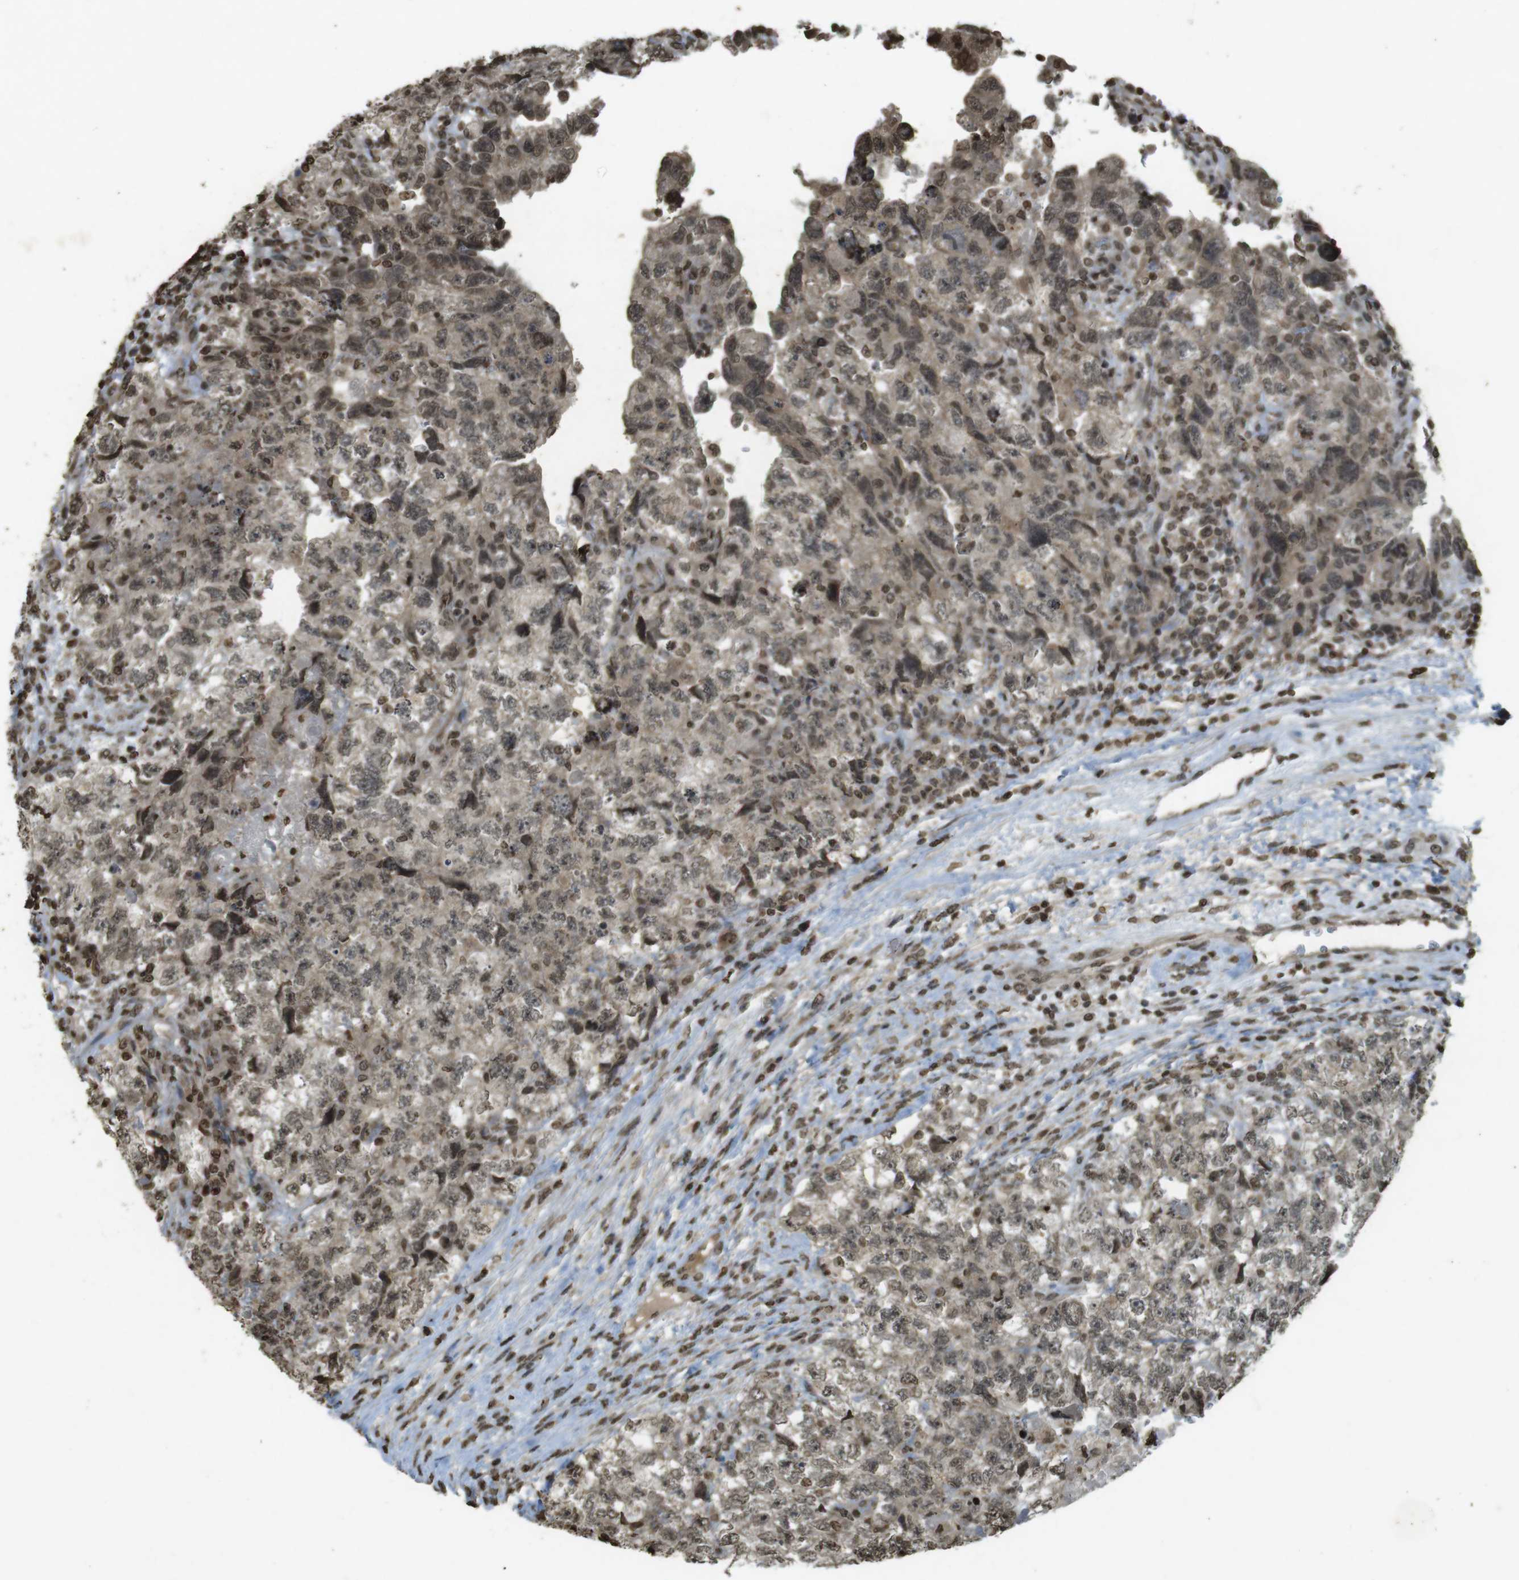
{"staining": {"intensity": "moderate", "quantity": ">75%", "location": "nuclear"}, "tissue": "testis cancer", "cell_type": "Tumor cells", "image_type": "cancer", "snomed": [{"axis": "morphology", "description": "Carcinoma, Embryonal, NOS"}, {"axis": "topography", "description": "Testis"}], "caption": "IHC photomicrograph of neoplastic tissue: testis cancer (embryonal carcinoma) stained using immunohistochemistry (IHC) demonstrates medium levels of moderate protein expression localized specifically in the nuclear of tumor cells, appearing as a nuclear brown color.", "gene": "ORC4", "patient": {"sex": "male", "age": 36}}